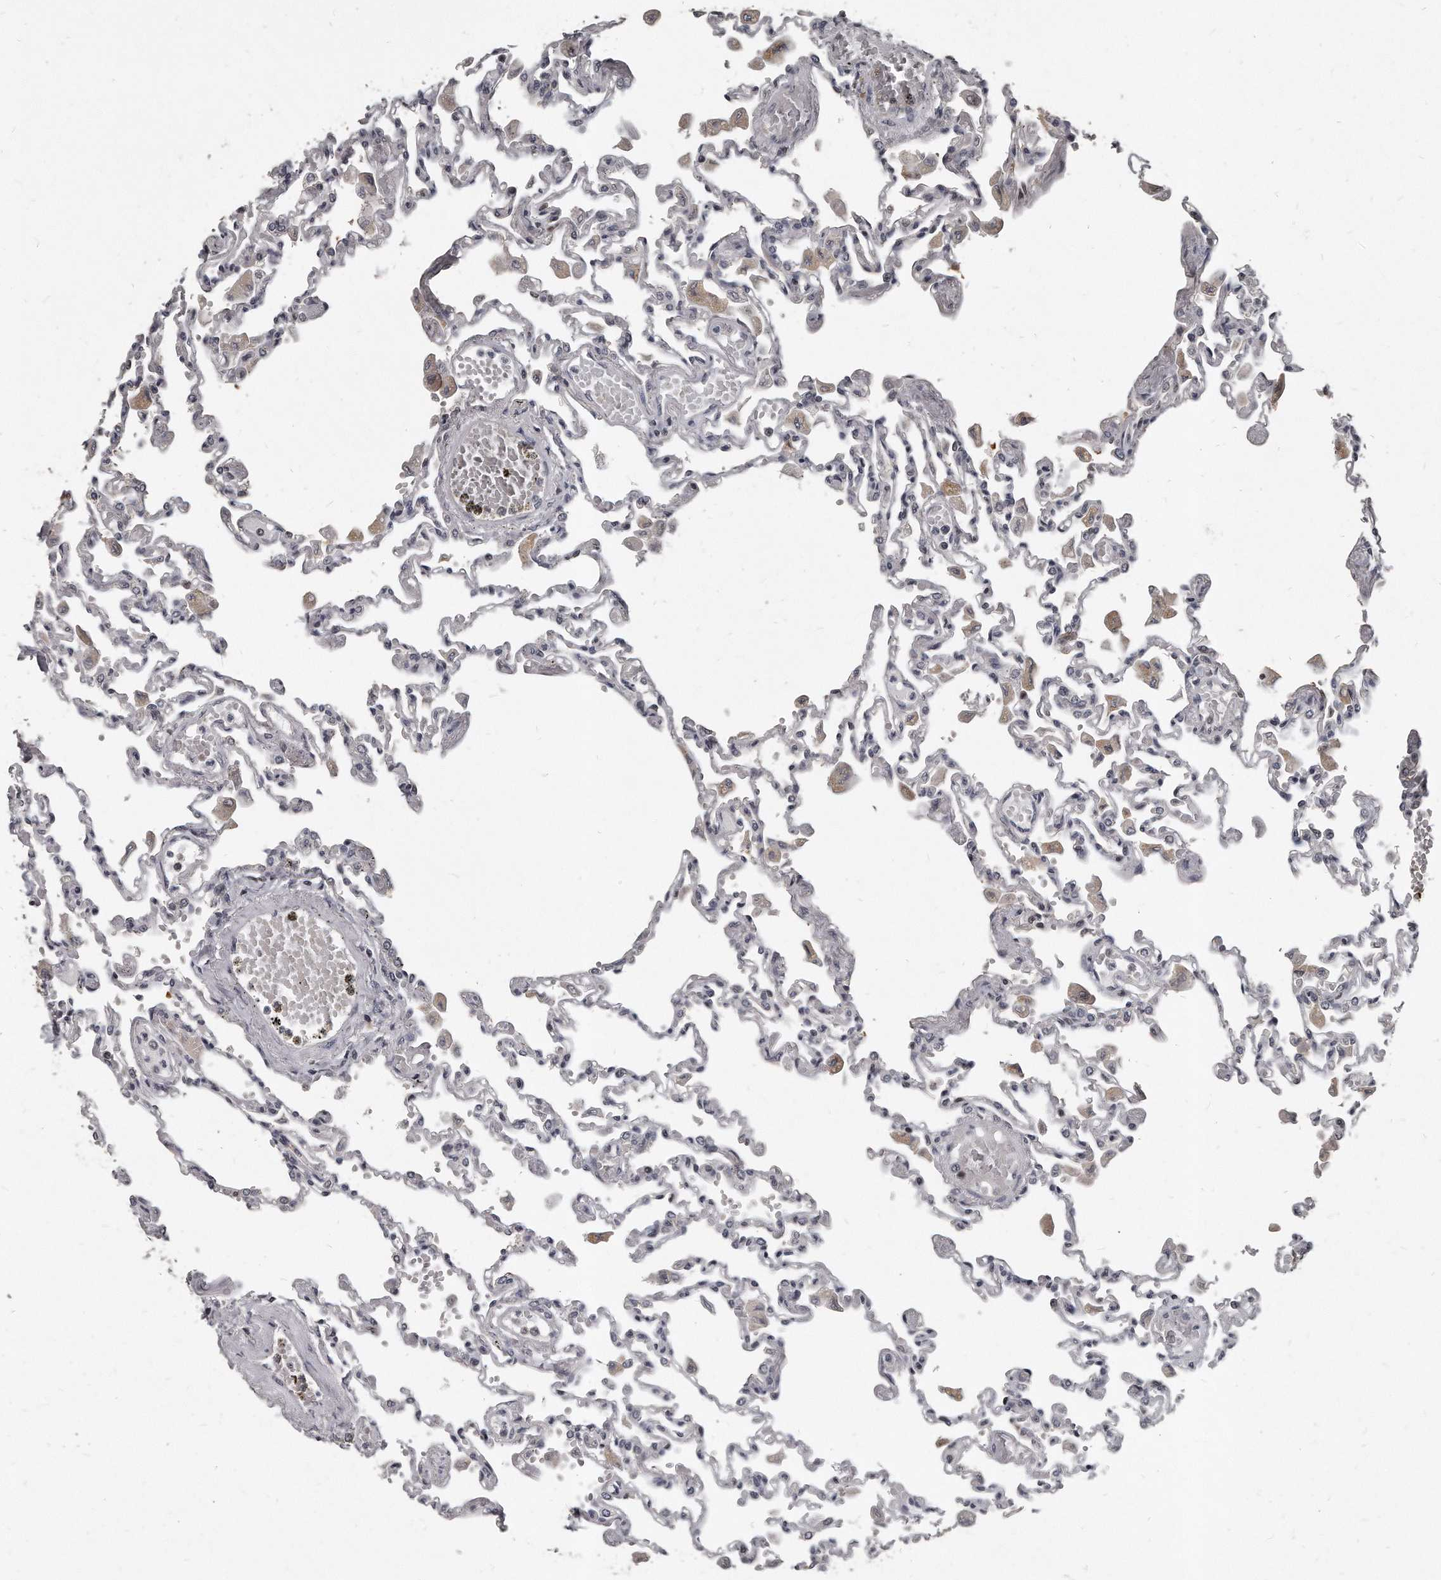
{"staining": {"intensity": "moderate", "quantity": "<25%", "location": "cytoplasmic/membranous,nuclear"}, "tissue": "lung", "cell_type": "Alveolar cells", "image_type": "normal", "snomed": [{"axis": "morphology", "description": "Normal tissue, NOS"}, {"axis": "topography", "description": "Bronchus"}, {"axis": "topography", "description": "Lung"}], "caption": "Alveolar cells reveal low levels of moderate cytoplasmic/membranous,nuclear positivity in about <25% of cells in normal lung. (DAB (3,3'-diaminobenzidine) IHC with brightfield microscopy, high magnification).", "gene": "GCH1", "patient": {"sex": "female", "age": 49}}